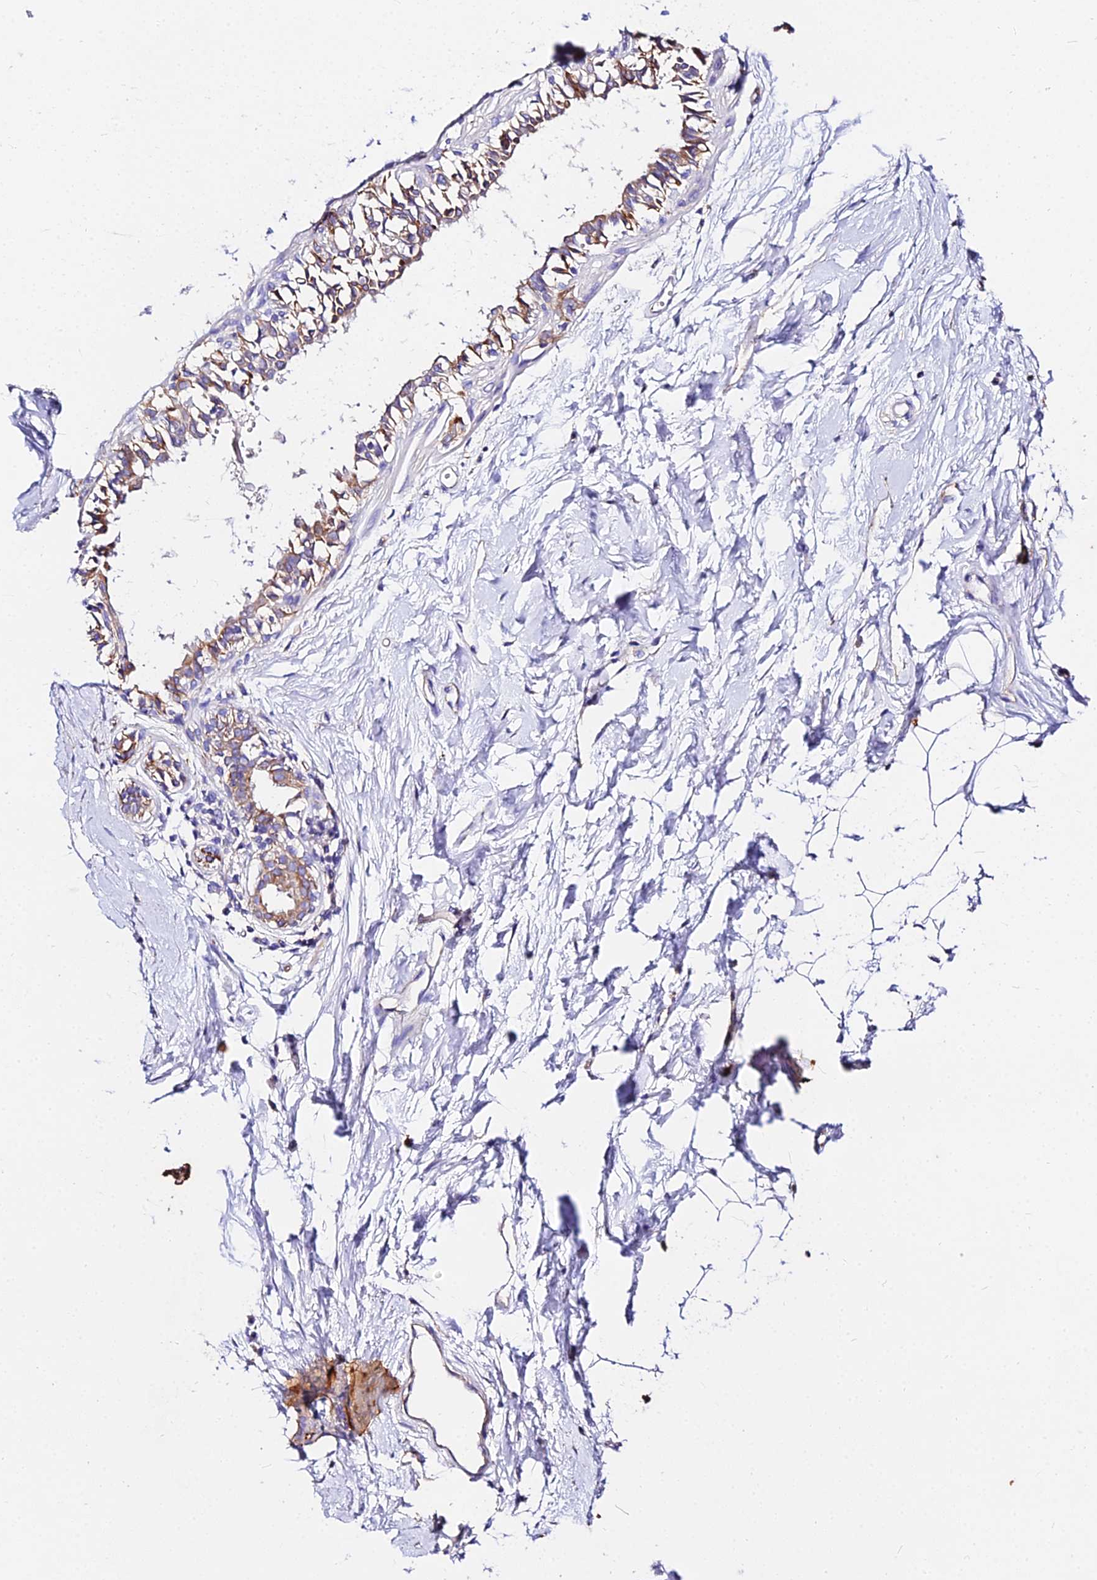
{"staining": {"intensity": "negative", "quantity": "none", "location": "none"}, "tissue": "breast", "cell_type": "Adipocytes", "image_type": "normal", "snomed": [{"axis": "morphology", "description": "Normal tissue, NOS"}, {"axis": "topography", "description": "Breast"}], "caption": "An image of breast stained for a protein shows no brown staining in adipocytes. (DAB immunohistochemistry (IHC) with hematoxylin counter stain).", "gene": "DAW1", "patient": {"sex": "female", "age": 45}}